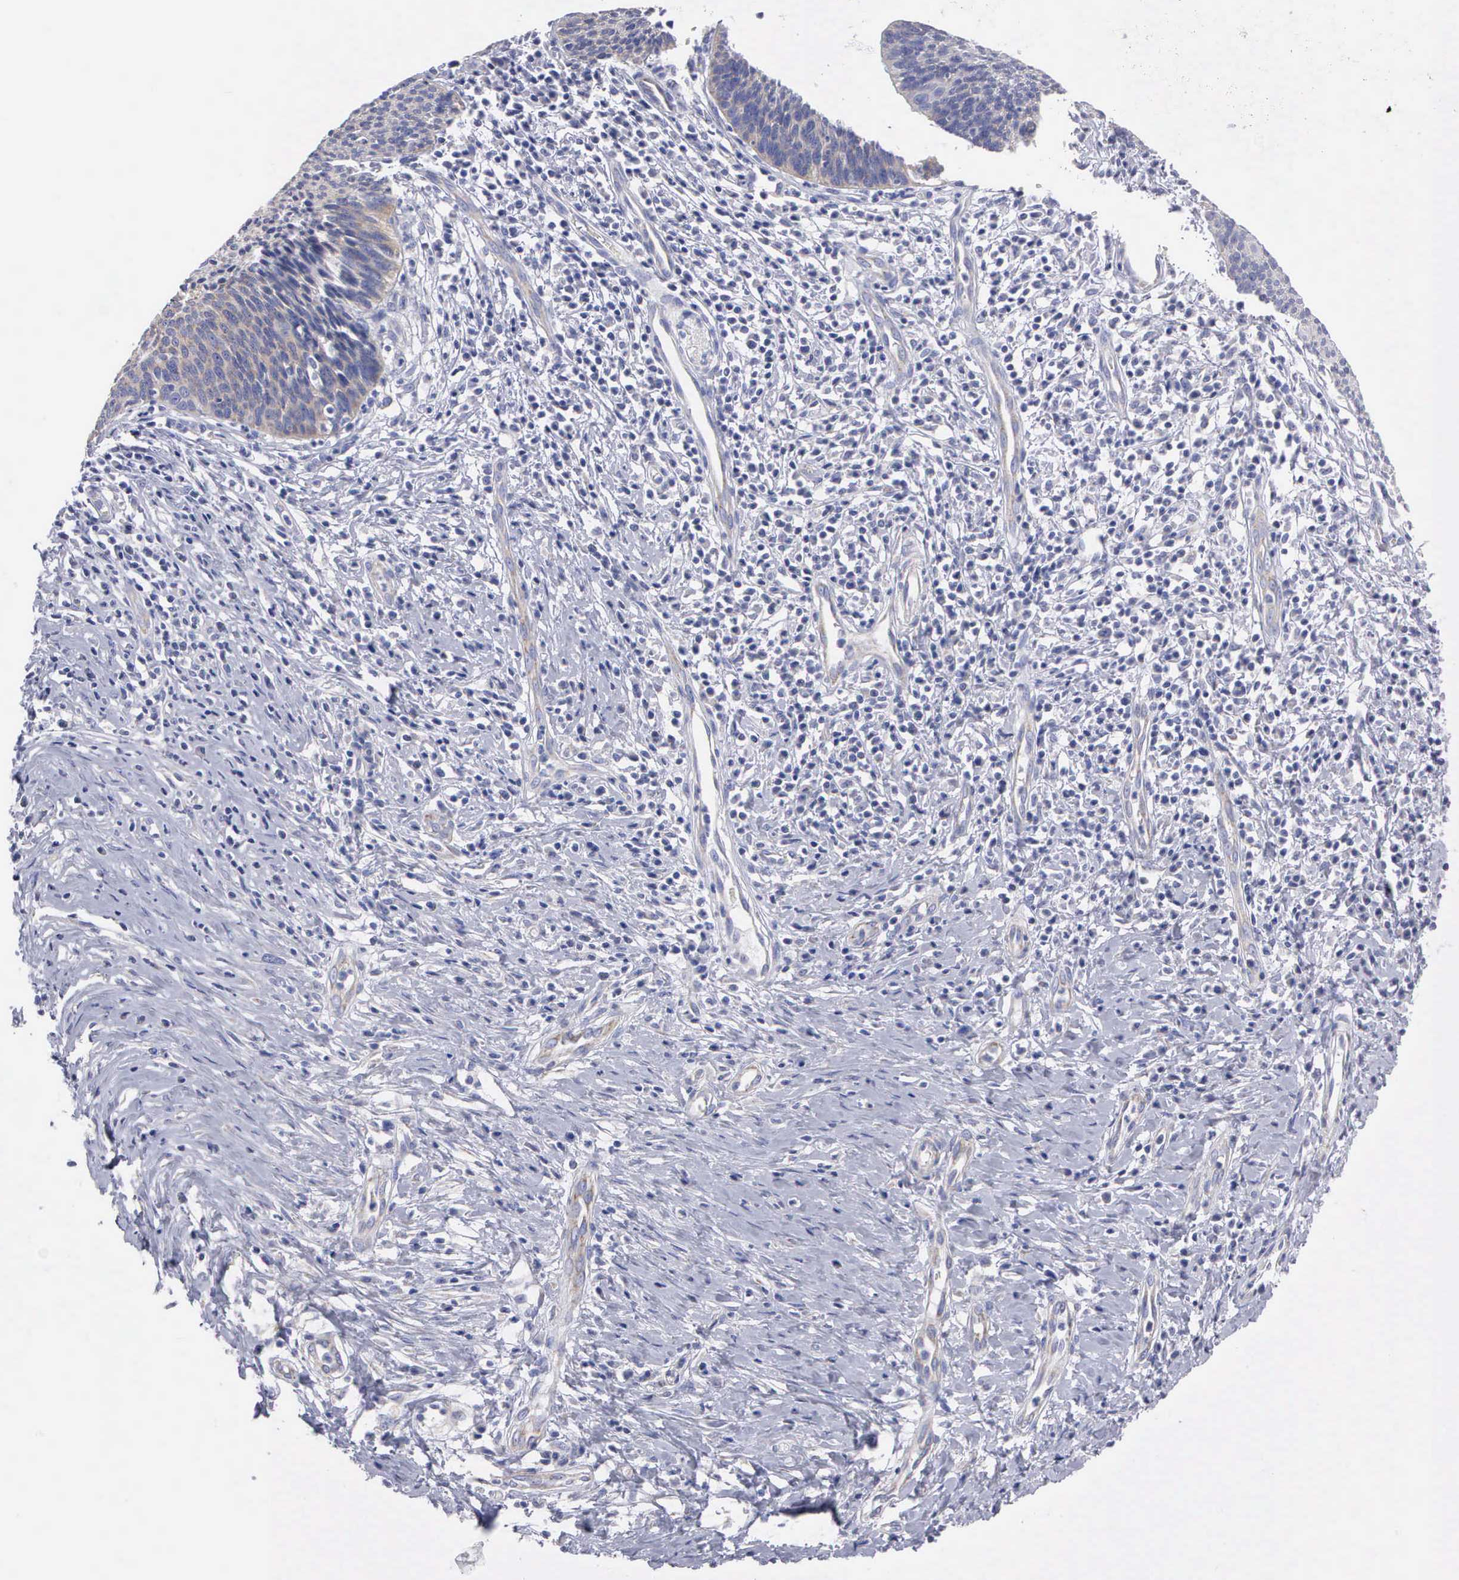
{"staining": {"intensity": "negative", "quantity": "none", "location": "none"}, "tissue": "cervical cancer", "cell_type": "Tumor cells", "image_type": "cancer", "snomed": [{"axis": "morphology", "description": "Squamous cell carcinoma, NOS"}, {"axis": "topography", "description": "Cervix"}], "caption": "This image is of cervical cancer (squamous cell carcinoma) stained with IHC to label a protein in brown with the nuclei are counter-stained blue. There is no staining in tumor cells.", "gene": "APOOL", "patient": {"sex": "female", "age": 41}}